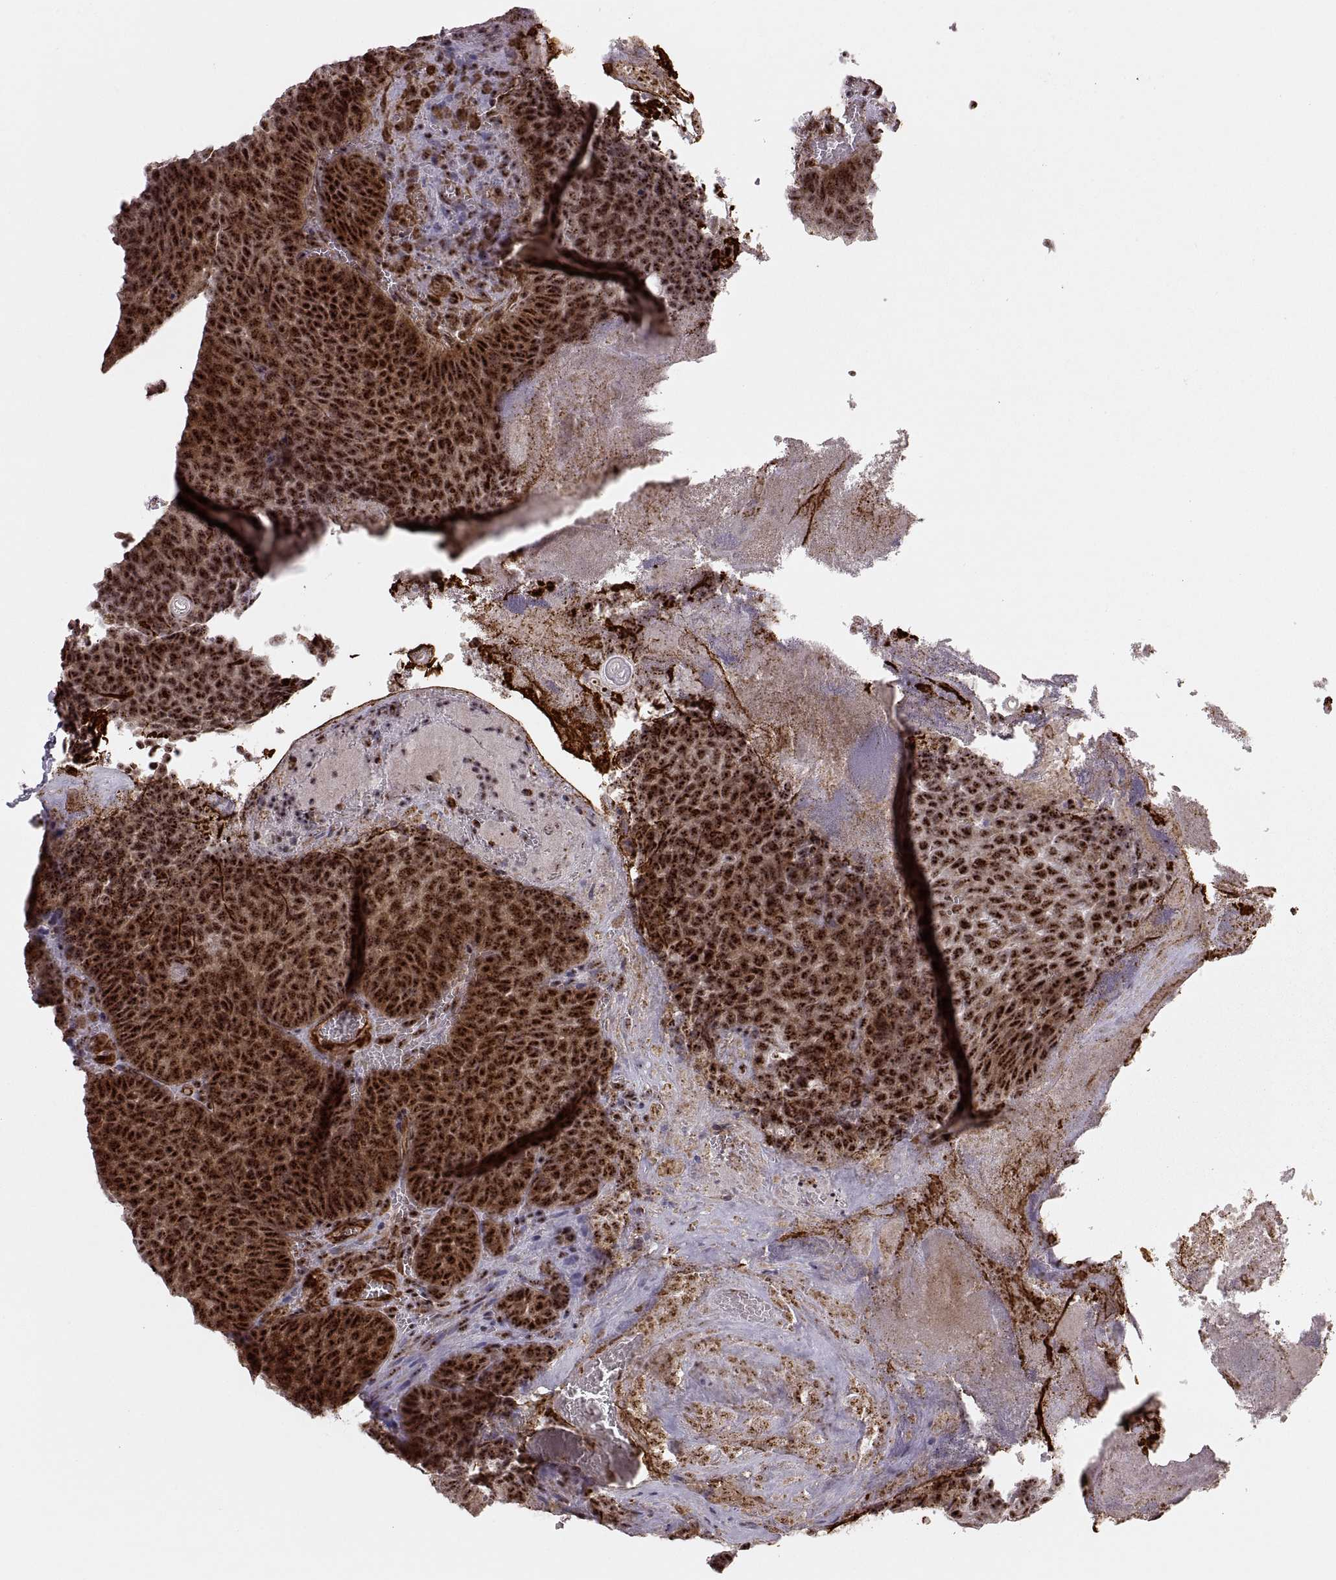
{"staining": {"intensity": "strong", "quantity": ">75%", "location": "nuclear"}, "tissue": "urothelial cancer", "cell_type": "Tumor cells", "image_type": "cancer", "snomed": [{"axis": "morphology", "description": "Urothelial carcinoma, Low grade"}, {"axis": "topography", "description": "Urinary bladder"}], "caption": "Immunohistochemical staining of low-grade urothelial carcinoma shows high levels of strong nuclear positivity in approximately >75% of tumor cells.", "gene": "ZCCHC17", "patient": {"sex": "female", "age": 62}}